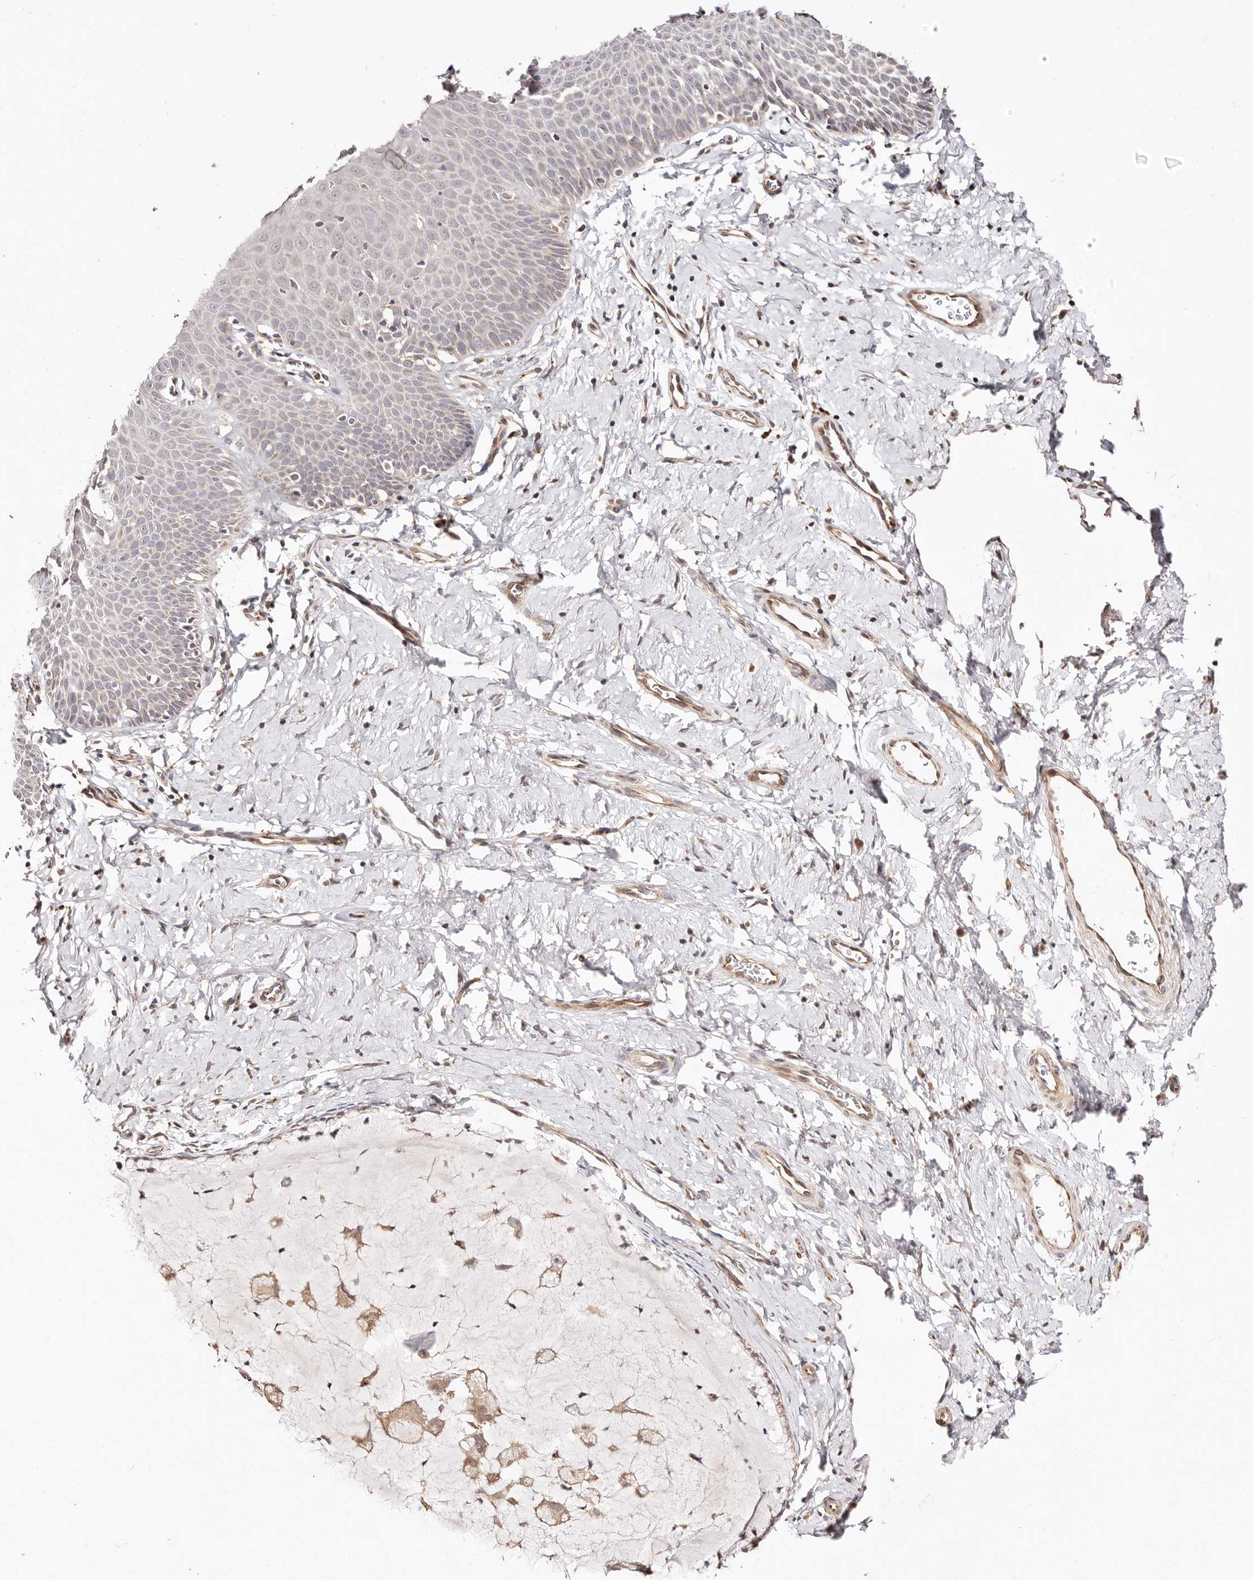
{"staining": {"intensity": "moderate", "quantity": ">75%", "location": "cytoplasmic/membranous"}, "tissue": "cervix", "cell_type": "Glandular cells", "image_type": "normal", "snomed": [{"axis": "morphology", "description": "Normal tissue, NOS"}, {"axis": "topography", "description": "Cervix"}], "caption": "An image of human cervix stained for a protein demonstrates moderate cytoplasmic/membranous brown staining in glandular cells.", "gene": "MAPK1", "patient": {"sex": "female", "age": 36}}